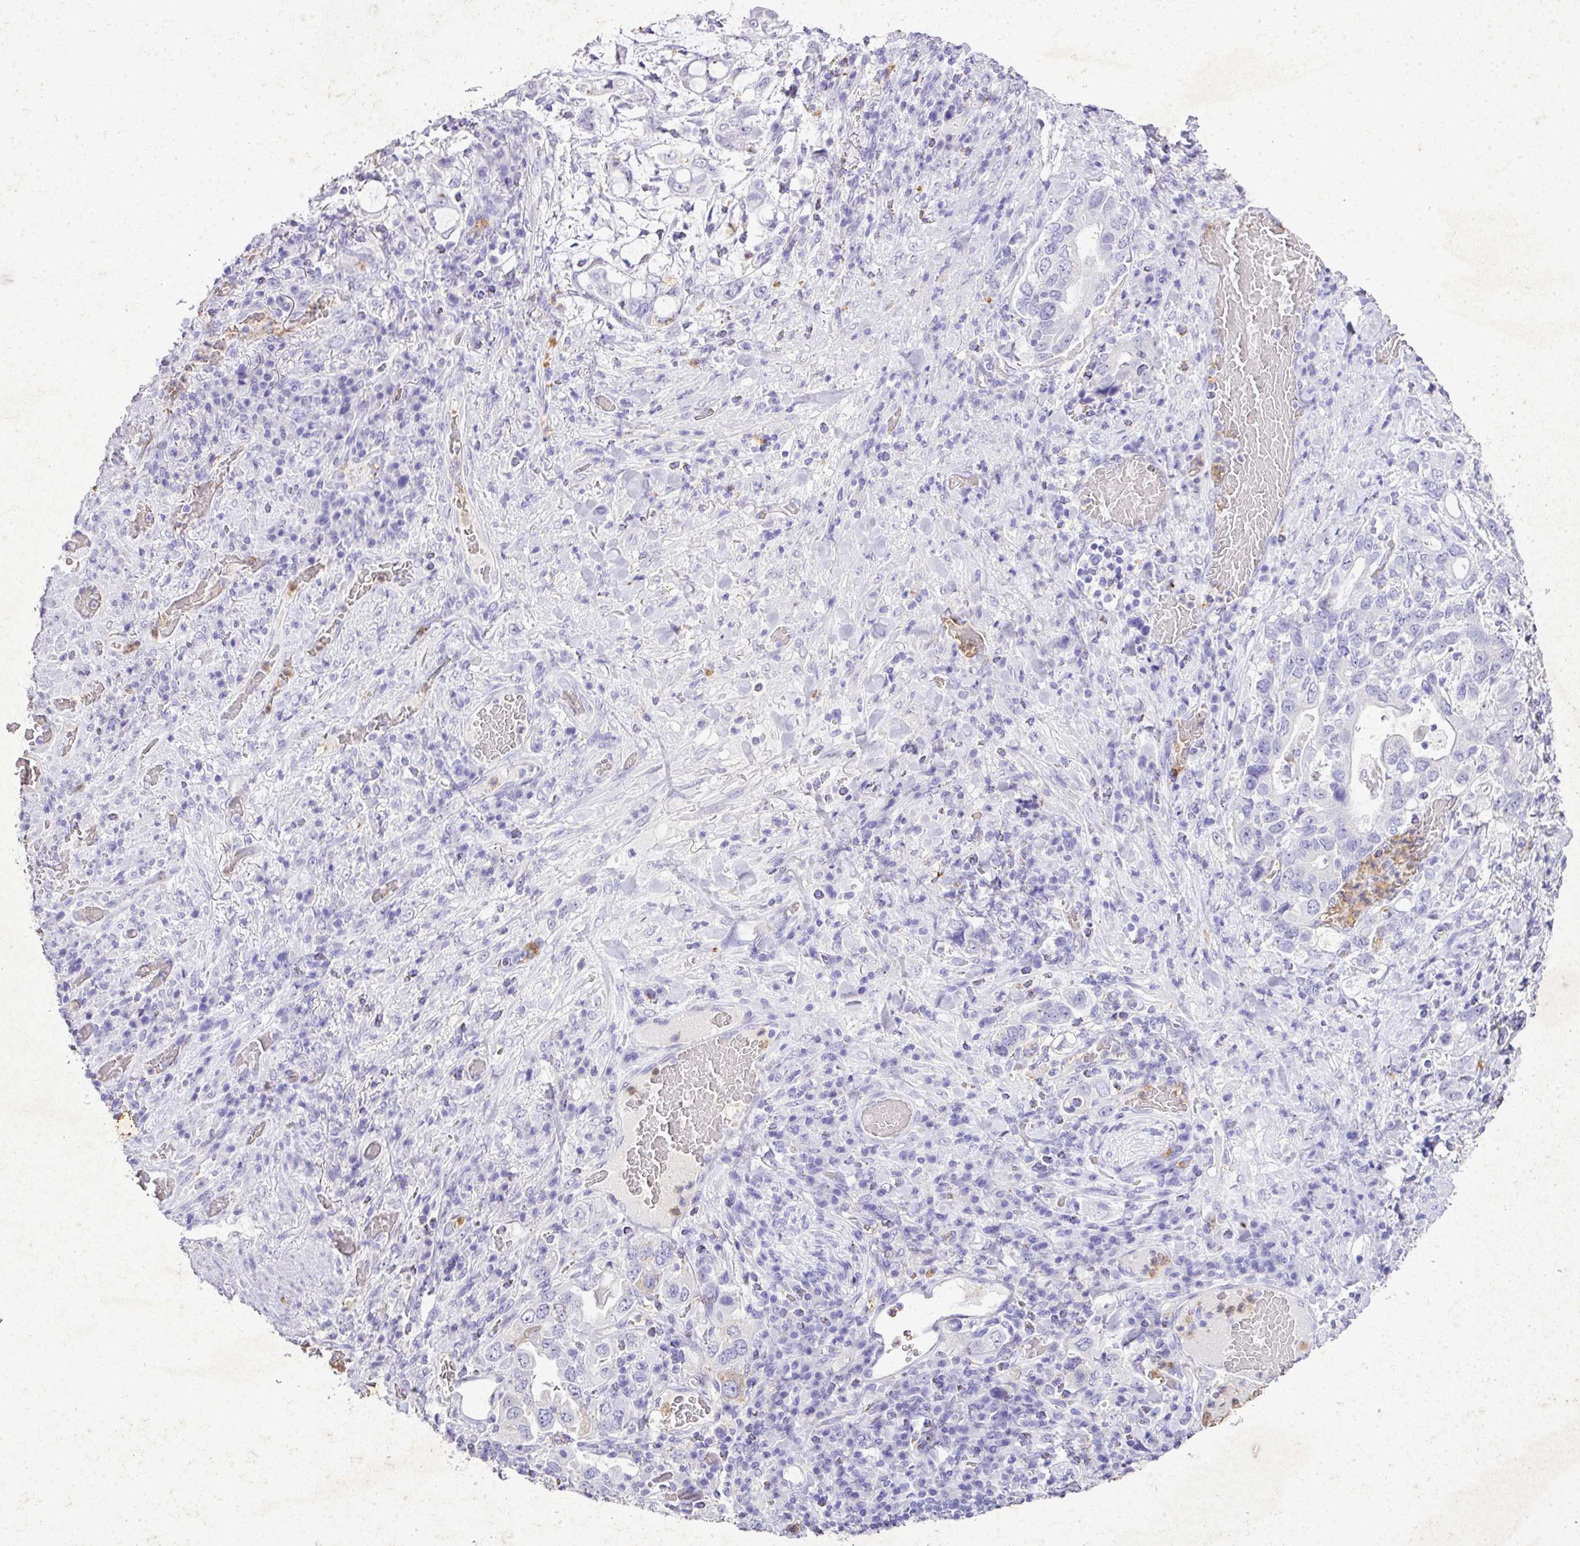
{"staining": {"intensity": "negative", "quantity": "none", "location": "none"}, "tissue": "stomach cancer", "cell_type": "Tumor cells", "image_type": "cancer", "snomed": [{"axis": "morphology", "description": "Adenocarcinoma, NOS"}, {"axis": "topography", "description": "Stomach, upper"}, {"axis": "topography", "description": "Stomach"}], "caption": "There is no significant positivity in tumor cells of adenocarcinoma (stomach).", "gene": "KCNJ11", "patient": {"sex": "male", "age": 62}}